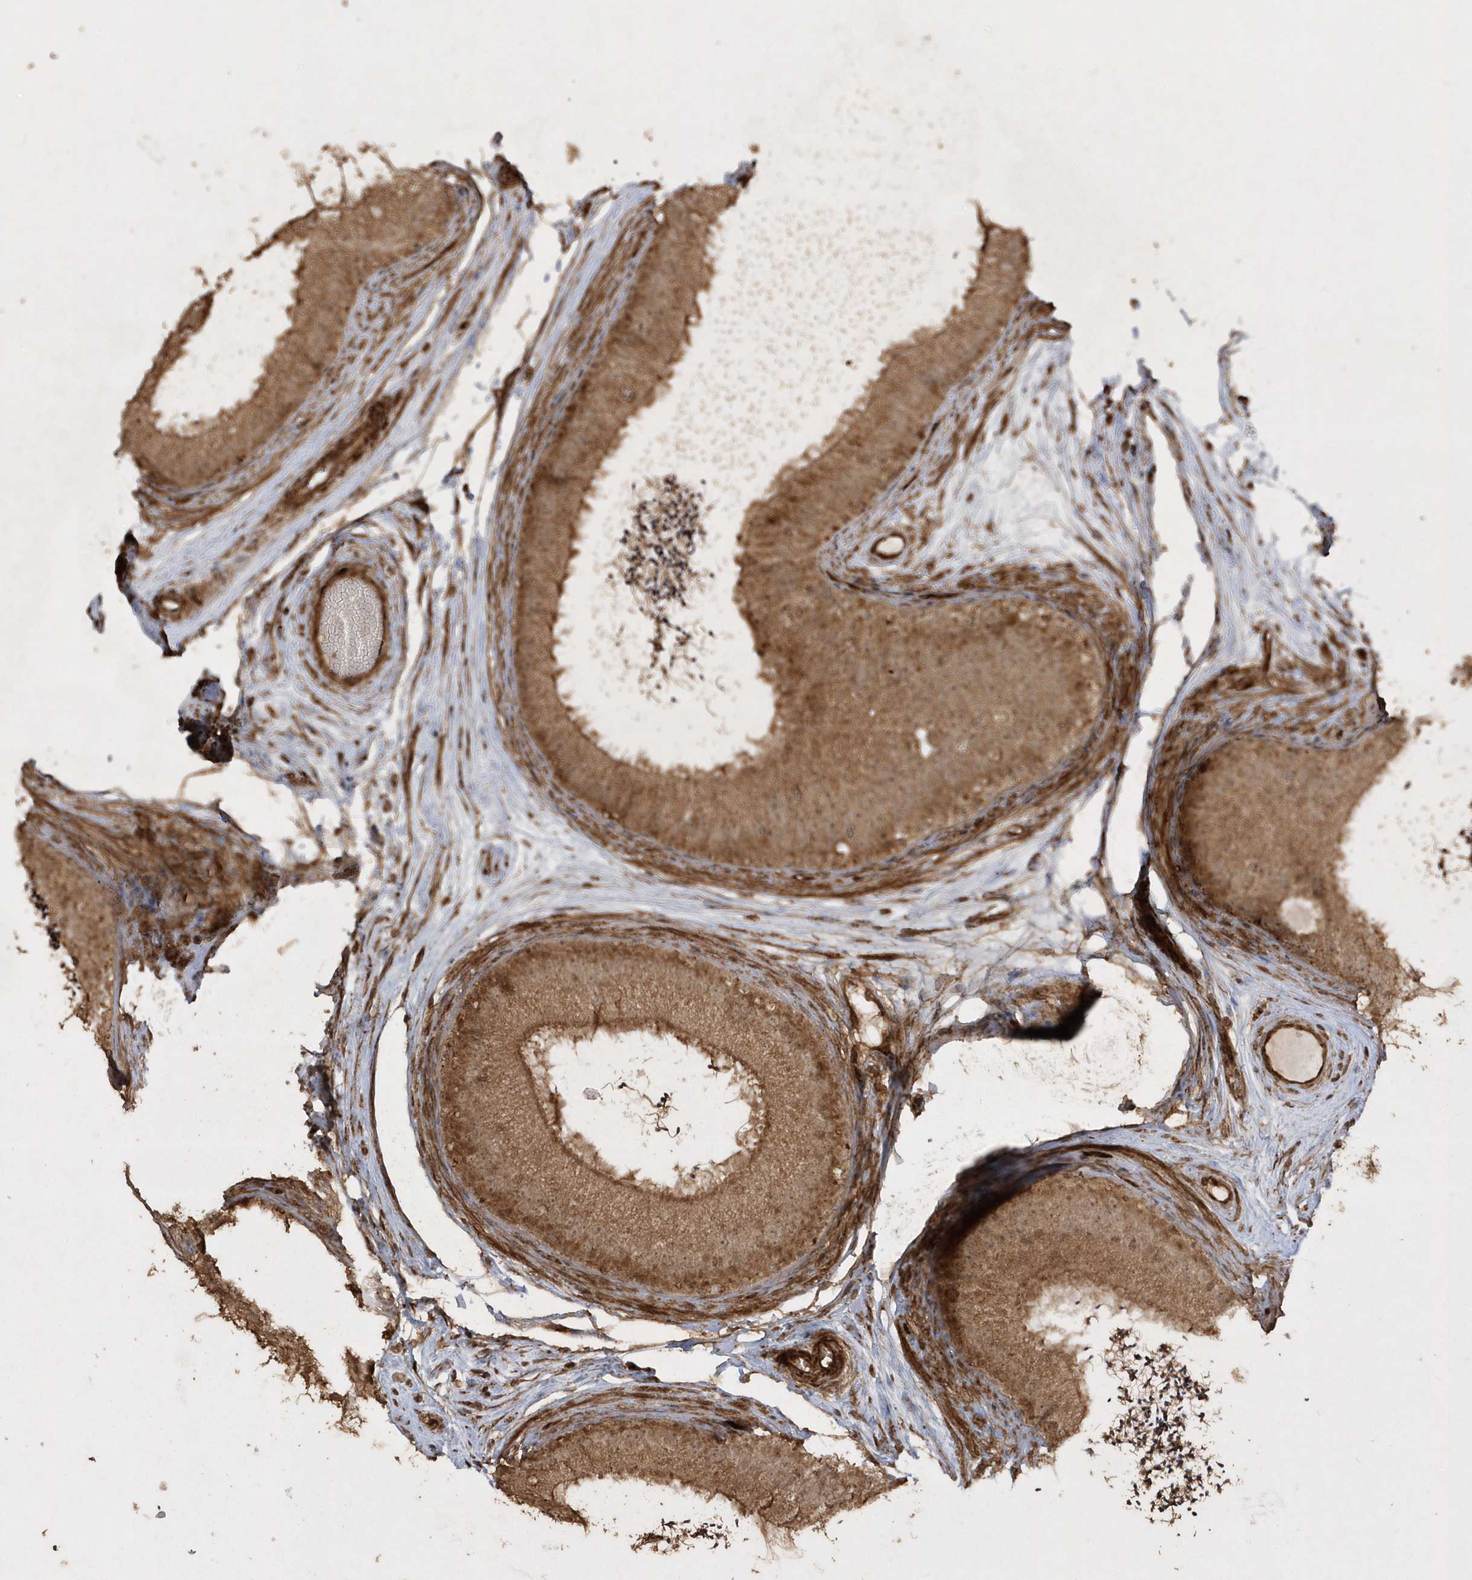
{"staining": {"intensity": "moderate", "quantity": ">75%", "location": "cytoplasmic/membranous"}, "tissue": "epididymis", "cell_type": "Glandular cells", "image_type": "normal", "snomed": [{"axis": "morphology", "description": "Normal tissue, NOS"}, {"axis": "topography", "description": "Epididymis"}], "caption": "Protein analysis of benign epididymis demonstrates moderate cytoplasmic/membranous positivity in about >75% of glandular cells. (IHC, brightfield microscopy, high magnification).", "gene": "AVPI1", "patient": {"sex": "male", "age": 77}}